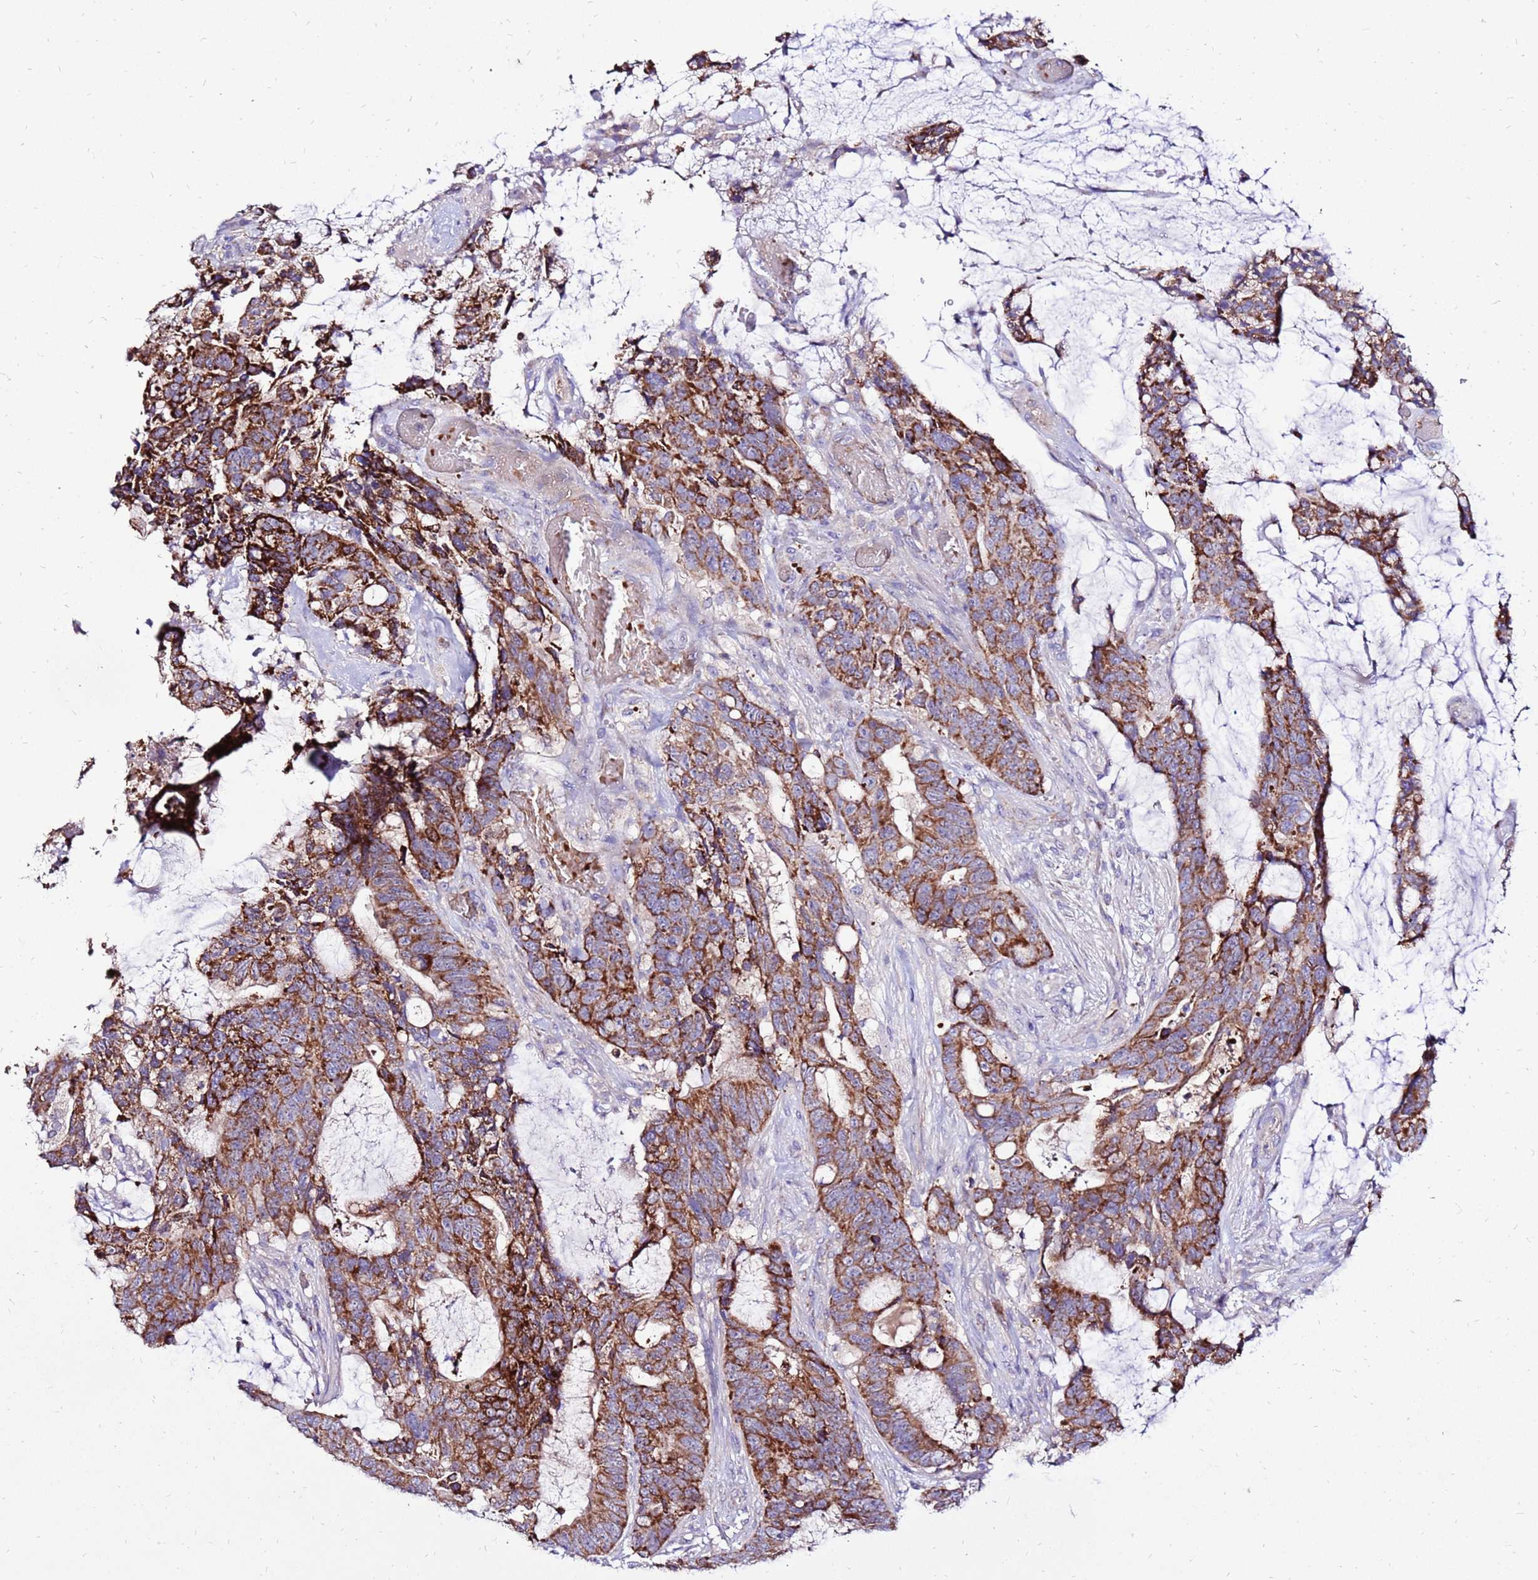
{"staining": {"intensity": "strong", "quantity": "25%-75%", "location": "cytoplasmic/membranous"}, "tissue": "colorectal cancer", "cell_type": "Tumor cells", "image_type": "cancer", "snomed": [{"axis": "morphology", "description": "Adenocarcinoma, NOS"}, {"axis": "topography", "description": "Colon"}], "caption": "Adenocarcinoma (colorectal) was stained to show a protein in brown. There is high levels of strong cytoplasmic/membranous staining in approximately 25%-75% of tumor cells.", "gene": "SPSB3", "patient": {"sex": "female", "age": 82}}